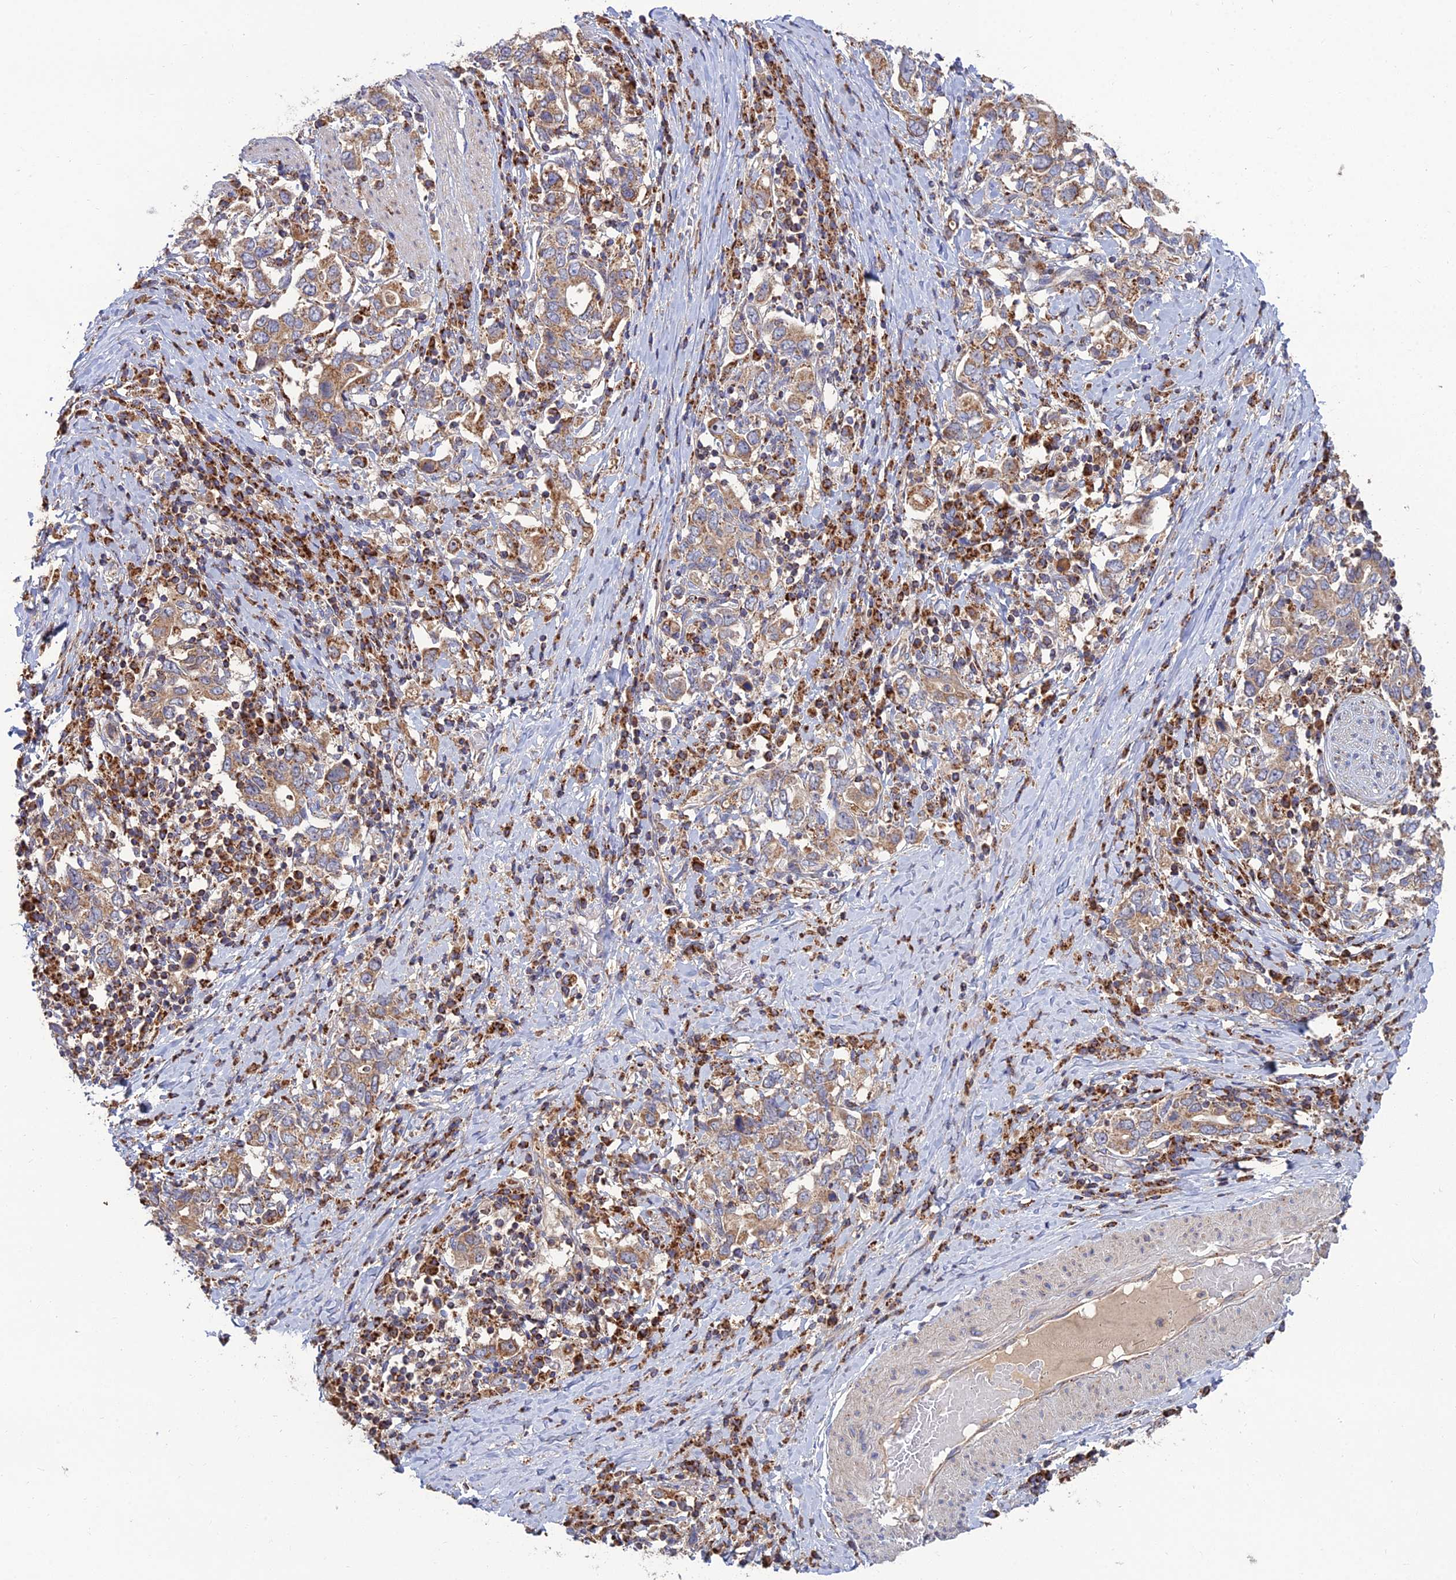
{"staining": {"intensity": "moderate", "quantity": ">75%", "location": "cytoplasmic/membranous"}, "tissue": "stomach cancer", "cell_type": "Tumor cells", "image_type": "cancer", "snomed": [{"axis": "morphology", "description": "Adenocarcinoma, NOS"}, {"axis": "topography", "description": "Stomach, upper"}, {"axis": "topography", "description": "Stomach"}], "caption": "Protein positivity by IHC reveals moderate cytoplasmic/membranous positivity in approximately >75% of tumor cells in stomach cancer (adenocarcinoma). The protein of interest is shown in brown color, while the nuclei are stained blue.", "gene": "RIC8B", "patient": {"sex": "male", "age": 62}}